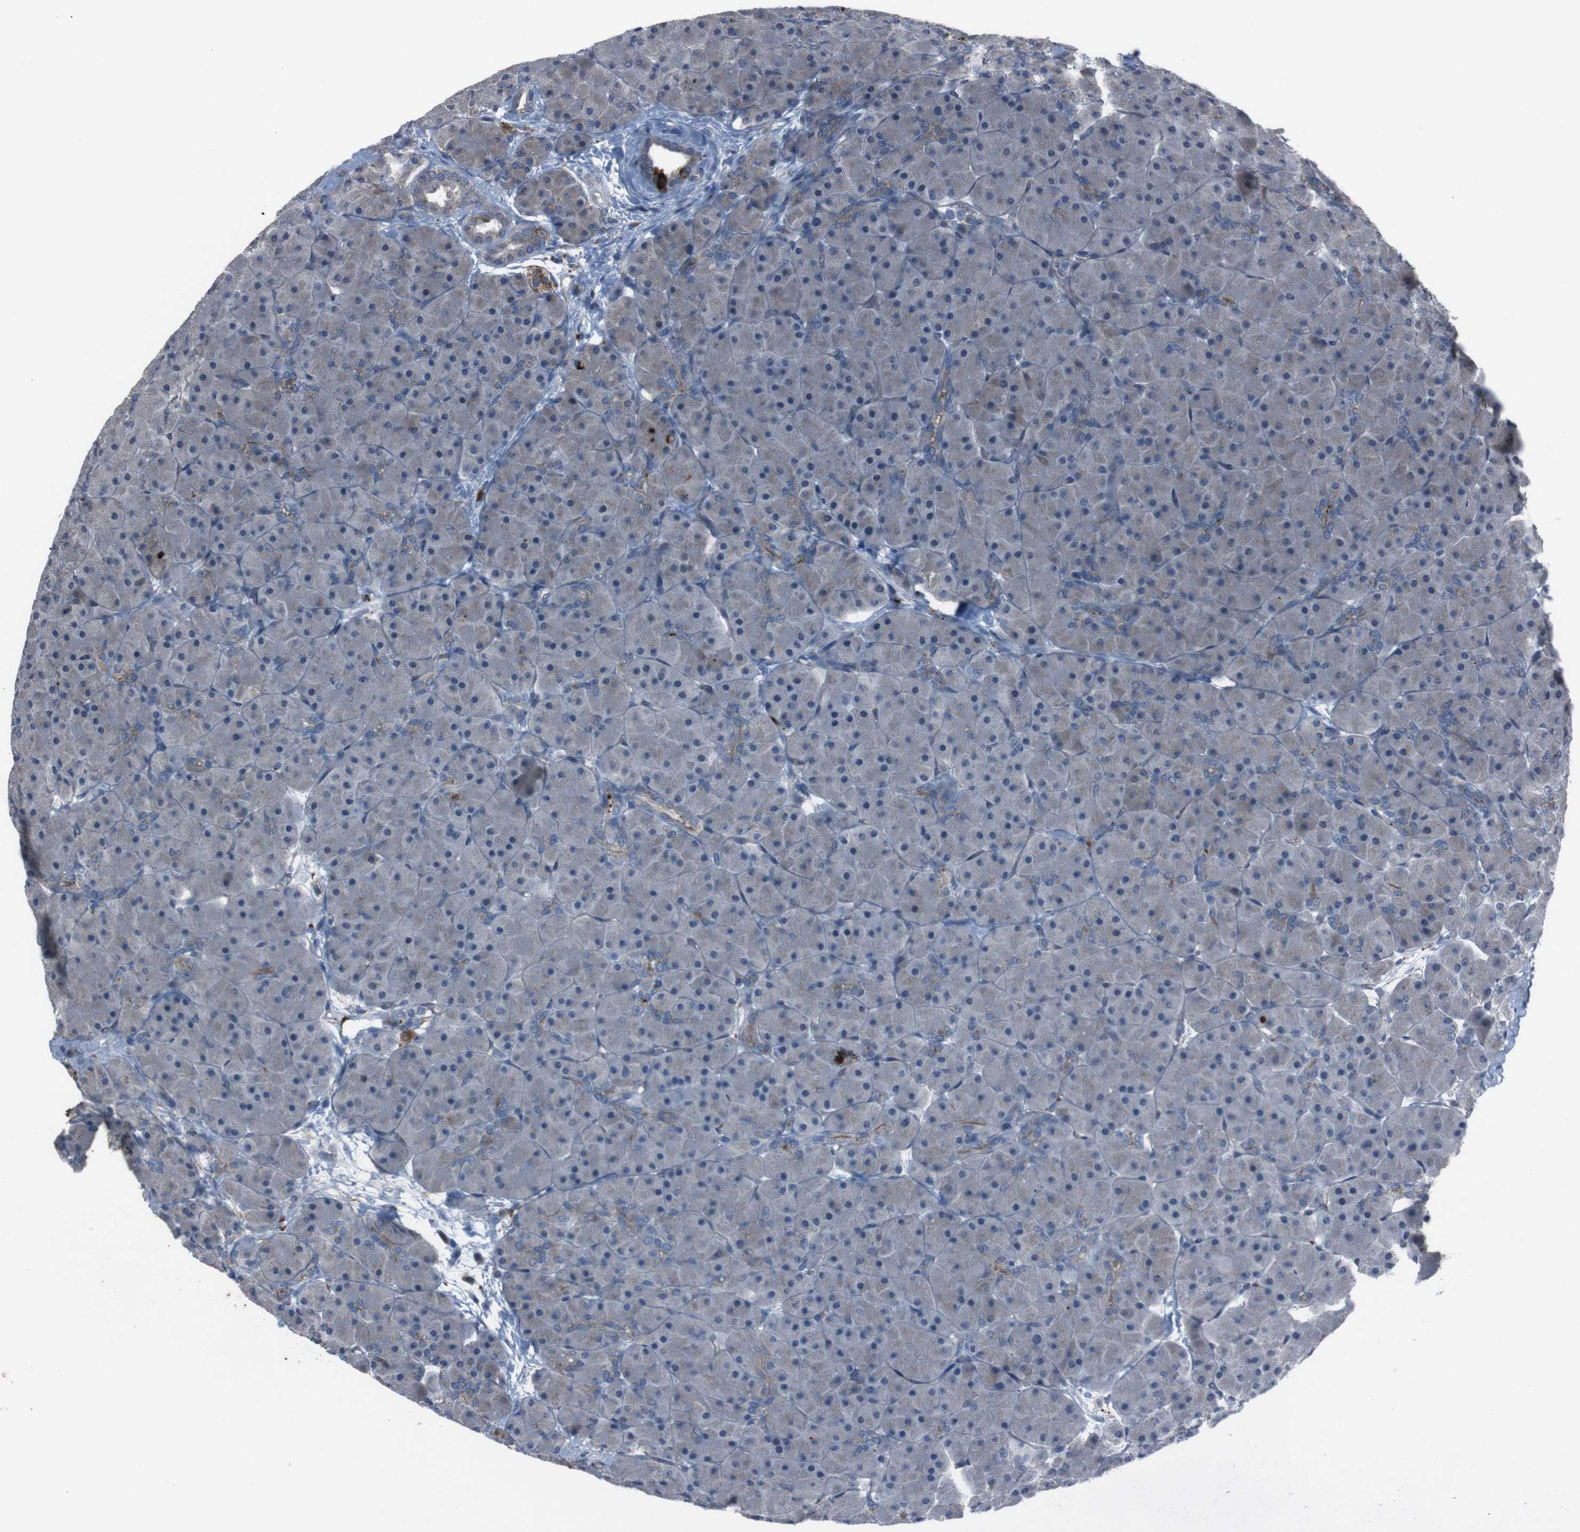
{"staining": {"intensity": "moderate", "quantity": "<25%", "location": "cytoplasmic/membranous"}, "tissue": "pancreas", "cell_type": "Exocrine glandular cells", "image_type": "normal", "snomed": [{"axis": "morphology", "description": "Normal tissue, NOS"}, {"axis": "topography", "description": "Pancreas"}], "caption": "A photomicrograph of human pancreas stained for a protein shows moderate cytoplasmic/membranous brown staining in exocrine glandular cells. The protein of interest is shown in brown color, while the nuclei are stained blue.", "gene": "EFNA5", "patient": {"sex": "male", "age": 66}}